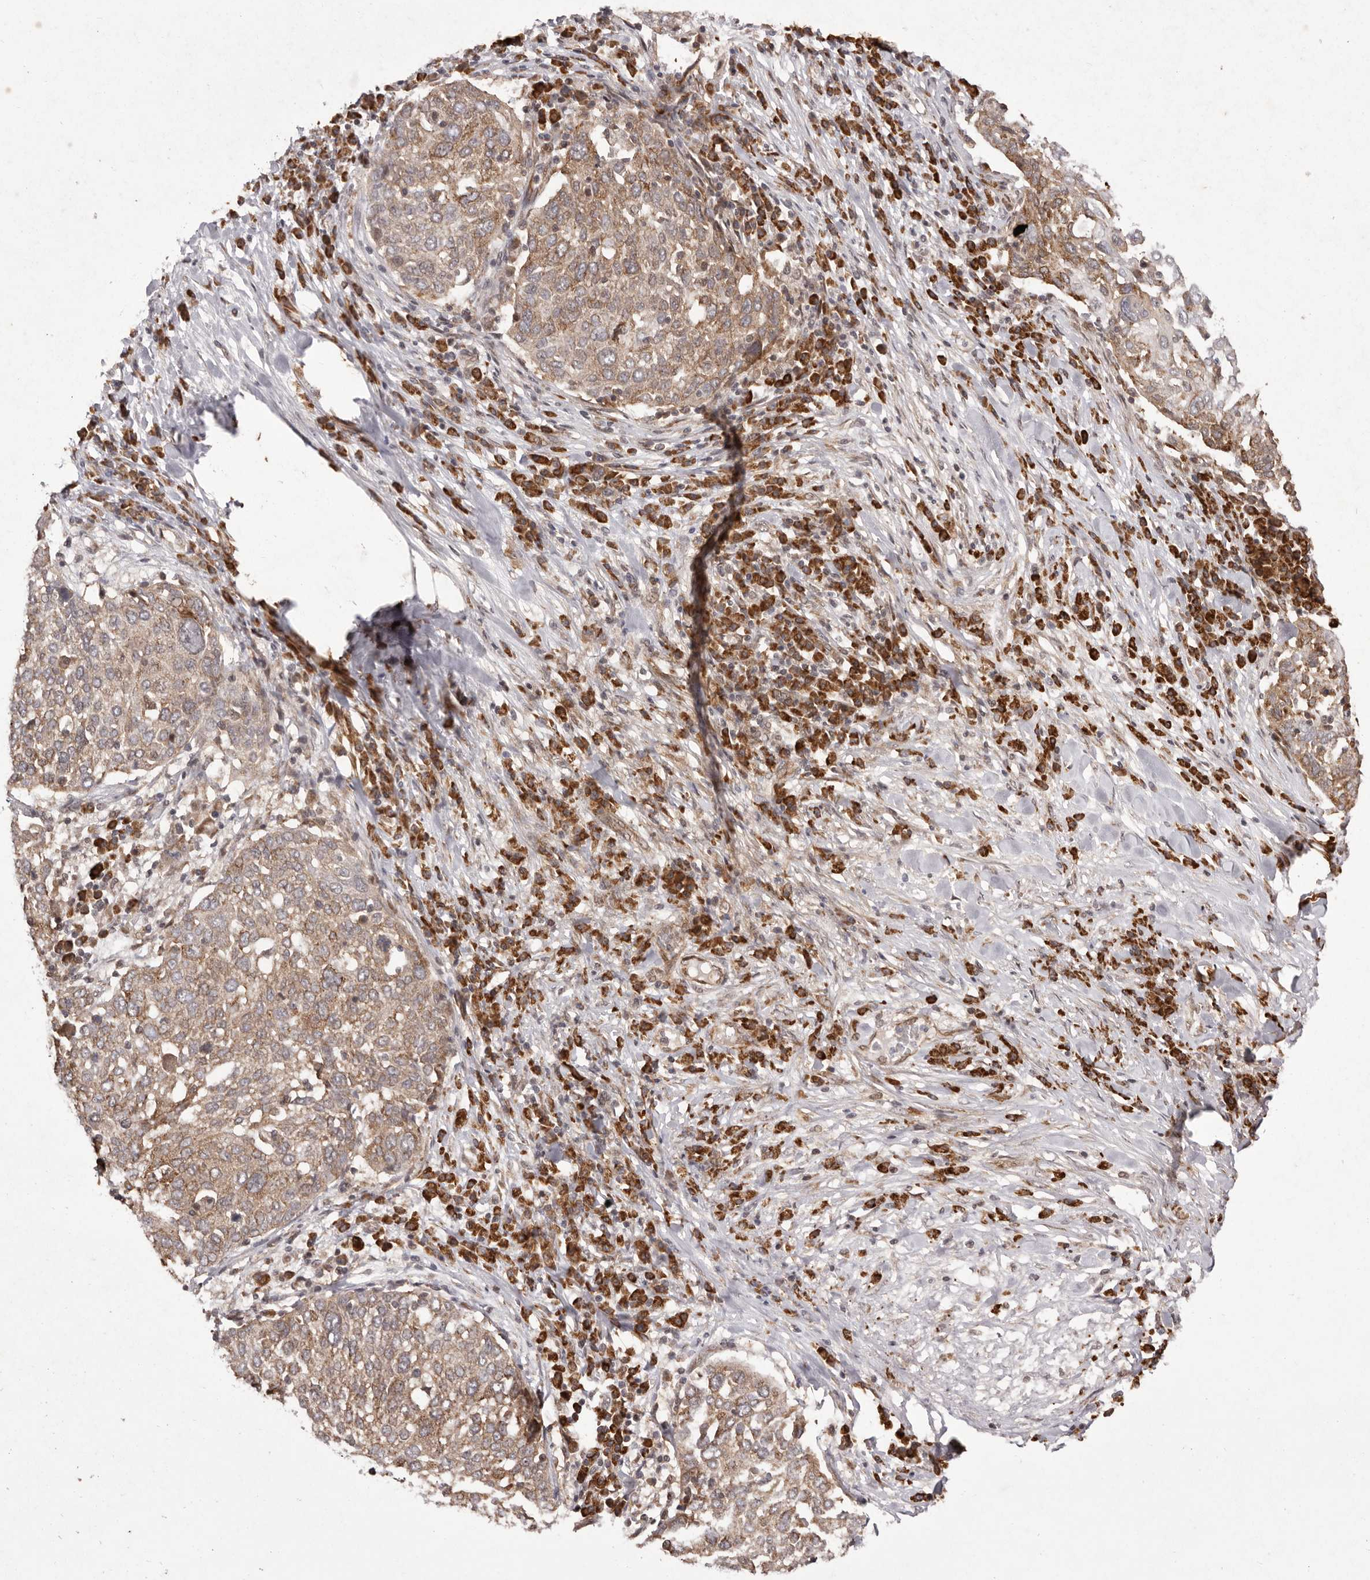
{"staining": {"intensity": "weak", "quantity": ">75%", "location": "cytoplasmic/membranous"}, "tissue": "lung cancer", "cell_type": "Tumor cells", "image_type": "cancer", "snomed": [{"axis": "morphology", "description": "Squamous cell carcinoma, NOS"}, {"axis": "topography", "description": "Lung"}], "caption": "This micrograph shows lung cancer (squamous cell carcinoma) stained with immunohistochemistry (IHC) to label a protein in brown. The cytoplasmic/membranous of tumor cells show weak positivity for the protein. Nuclei are counter-stained blue.", "gene": "LRGUK", "patient": {"sex": "male", "age": 65}}